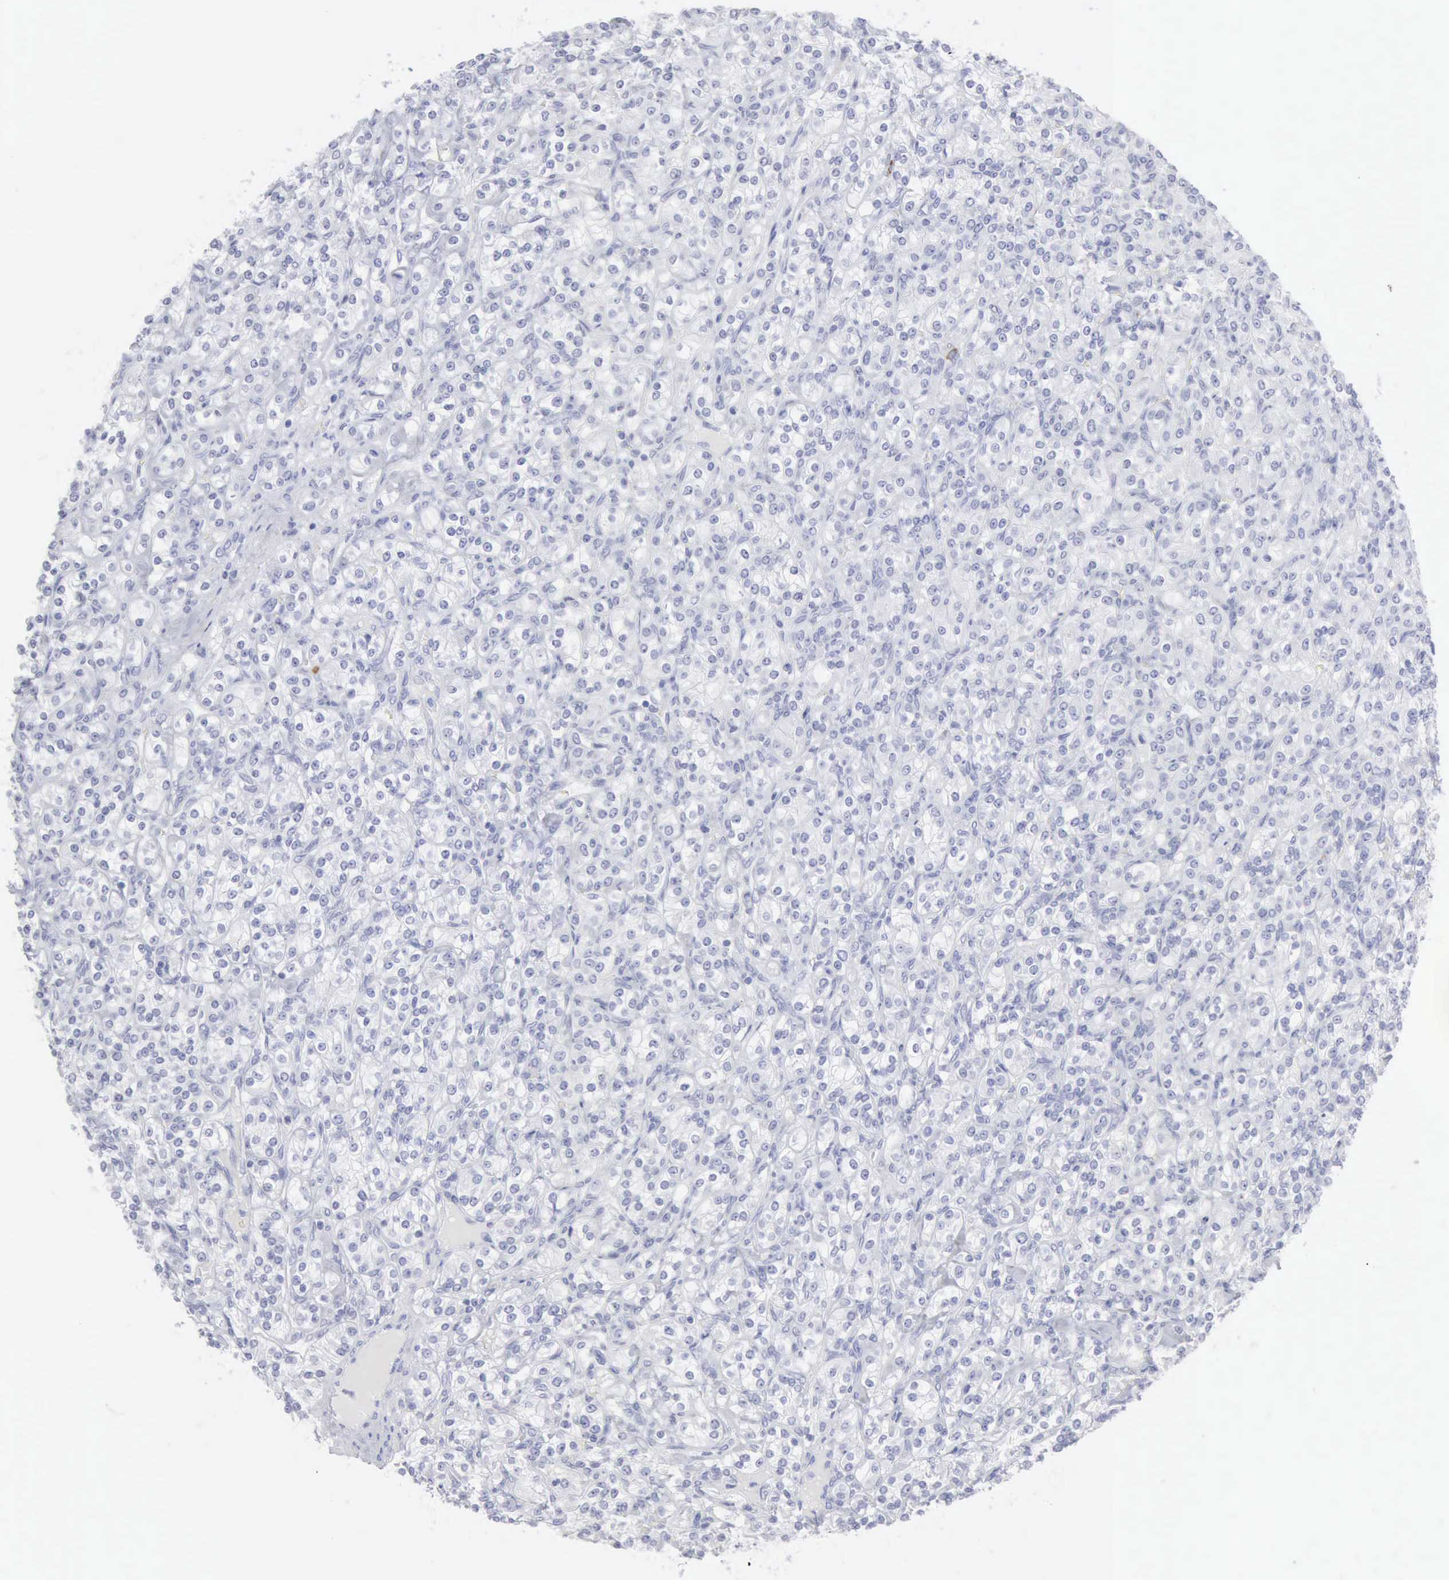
{"staining": {"intensity": "negative", "quantity": "none", "location": "none"}, "tissue": "renal cancer", "cell_type": "Tumor cells", "image_type": "cancer", "snomed": [{"axis": "morphology", "description": "Adenocarcinoma, NOS"}, {"axis": "topography", "description": "Kidney"}], "caption": "Tumor cells are negative for brown protein staining in renal adenocarcinoma.", "gene": "CMA1", "patient": {"sex": "male", "age": 77}}